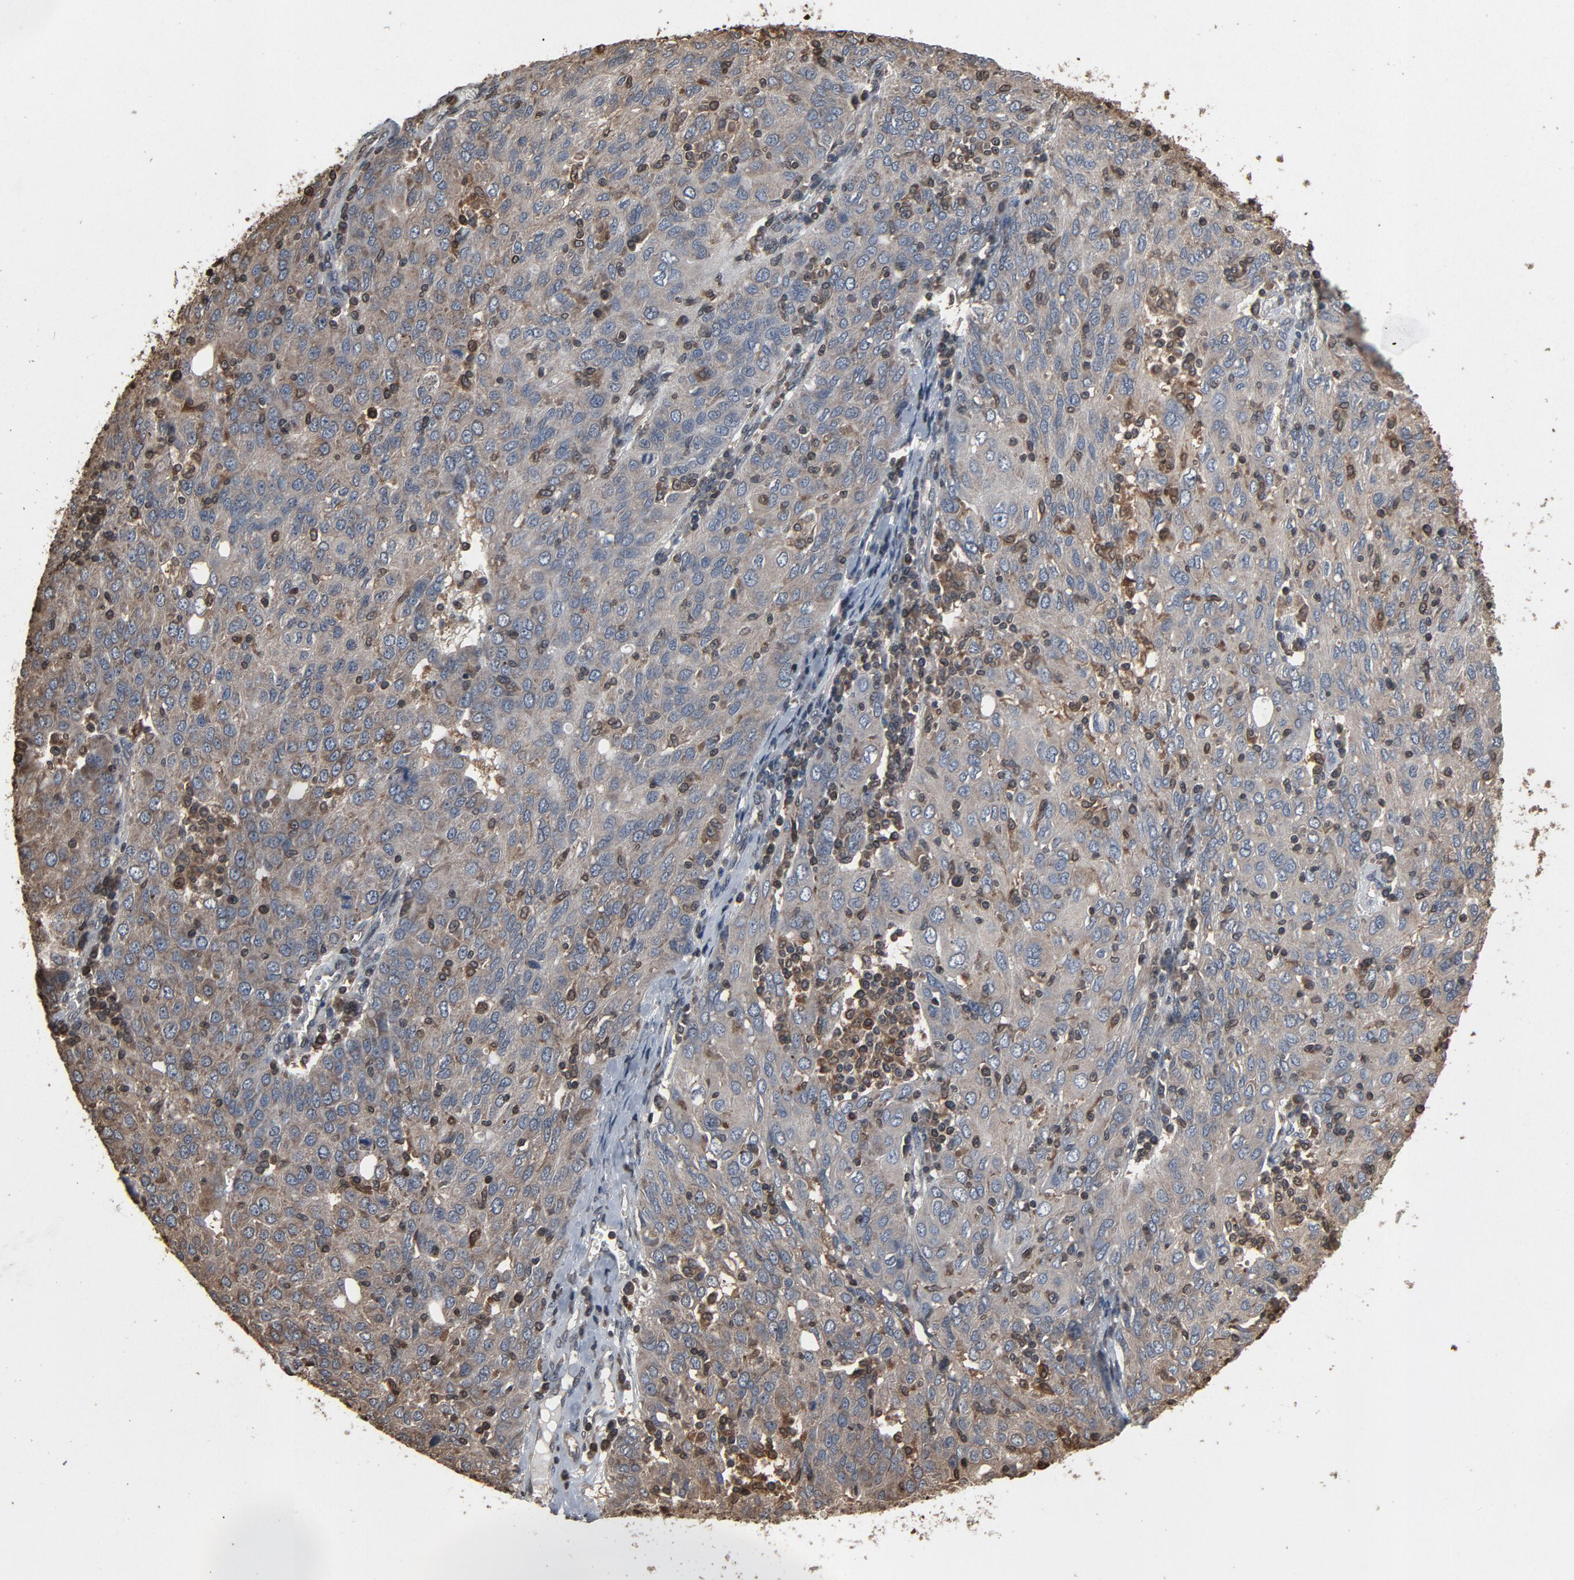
{"staining": {"intensity": "negative", "quantity": "none", "location": "none"}, "tissue": "ovarian cancer", "cell_type": "Tumor cells", "image_type": "cancer", "snomed": [{"axis": "morphology", "description": "Carcinoma, endometroid"}, {"axis": "topography", "description": "Ovary"}], "caption": "This is an immunohistochemistry (IHC) photomicrograph of endometroid carcinoma (ovarian). There is no positivity in tumor cells.", "gene": "UBE2D1", "patient": {"sex": "female", "age": 50}}